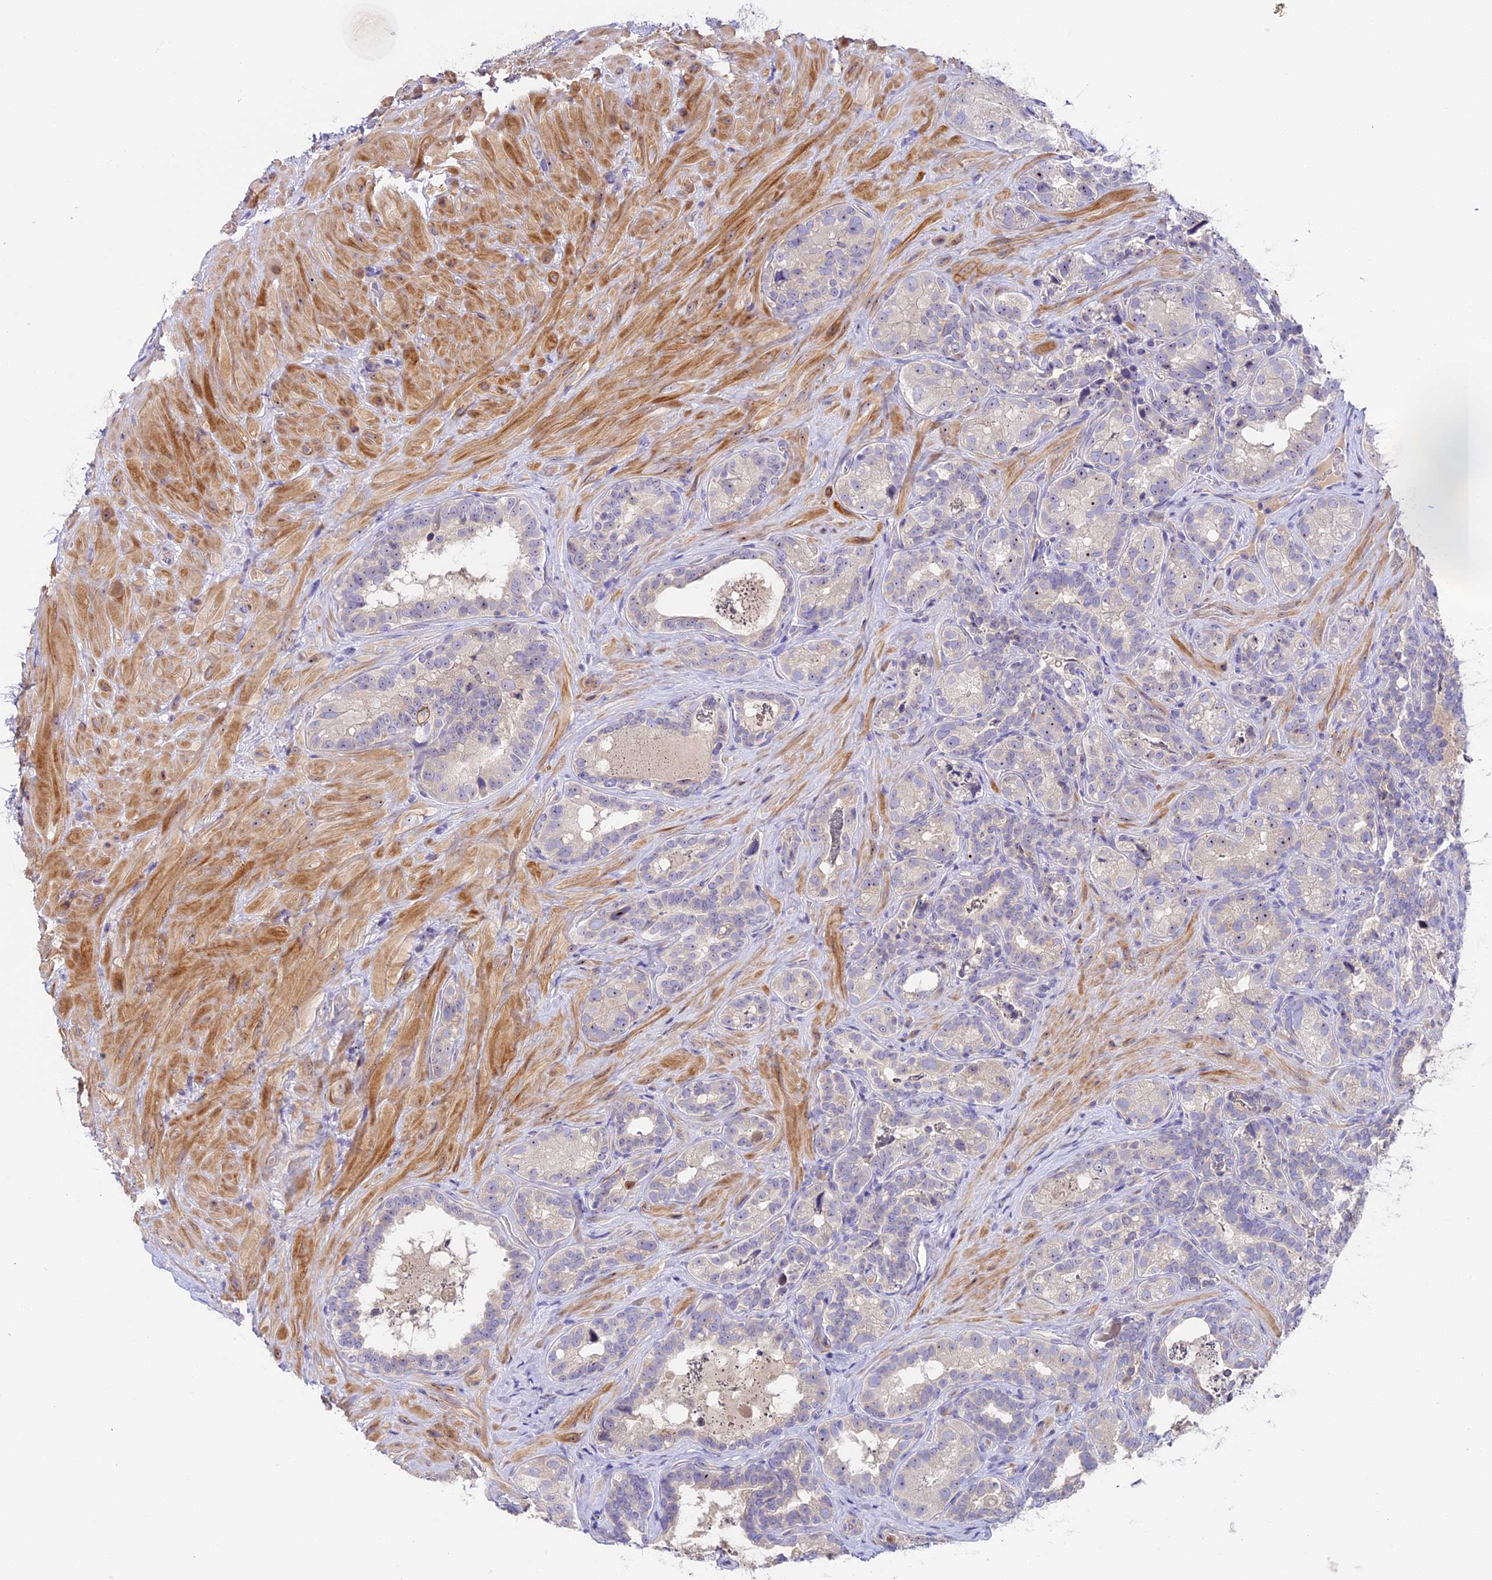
{"staining": {"intensity": "negative", "quantity": "none", "location": "none"}, "tissue": "seminal vesicle", "cell_type": "Glandular cells", "image_type": "normal", "snomed": [{"axis": "morphology", "description": "Normal tissue, NOS"}, {"axis": "topography", "description": "Seminal veicle"}, {"axis": "topography", "description": "Peripheral nerve tissue"}], "caption": "Glandular cells are negative for protein expression in benign human seminal vesicle. Brightfield microscopy of IHC stained with DAB (brown) and hematoxylin (blue), captured at high magnification.", "gene": "RAD51", "patient": {"sex": "male", "age": 67}}